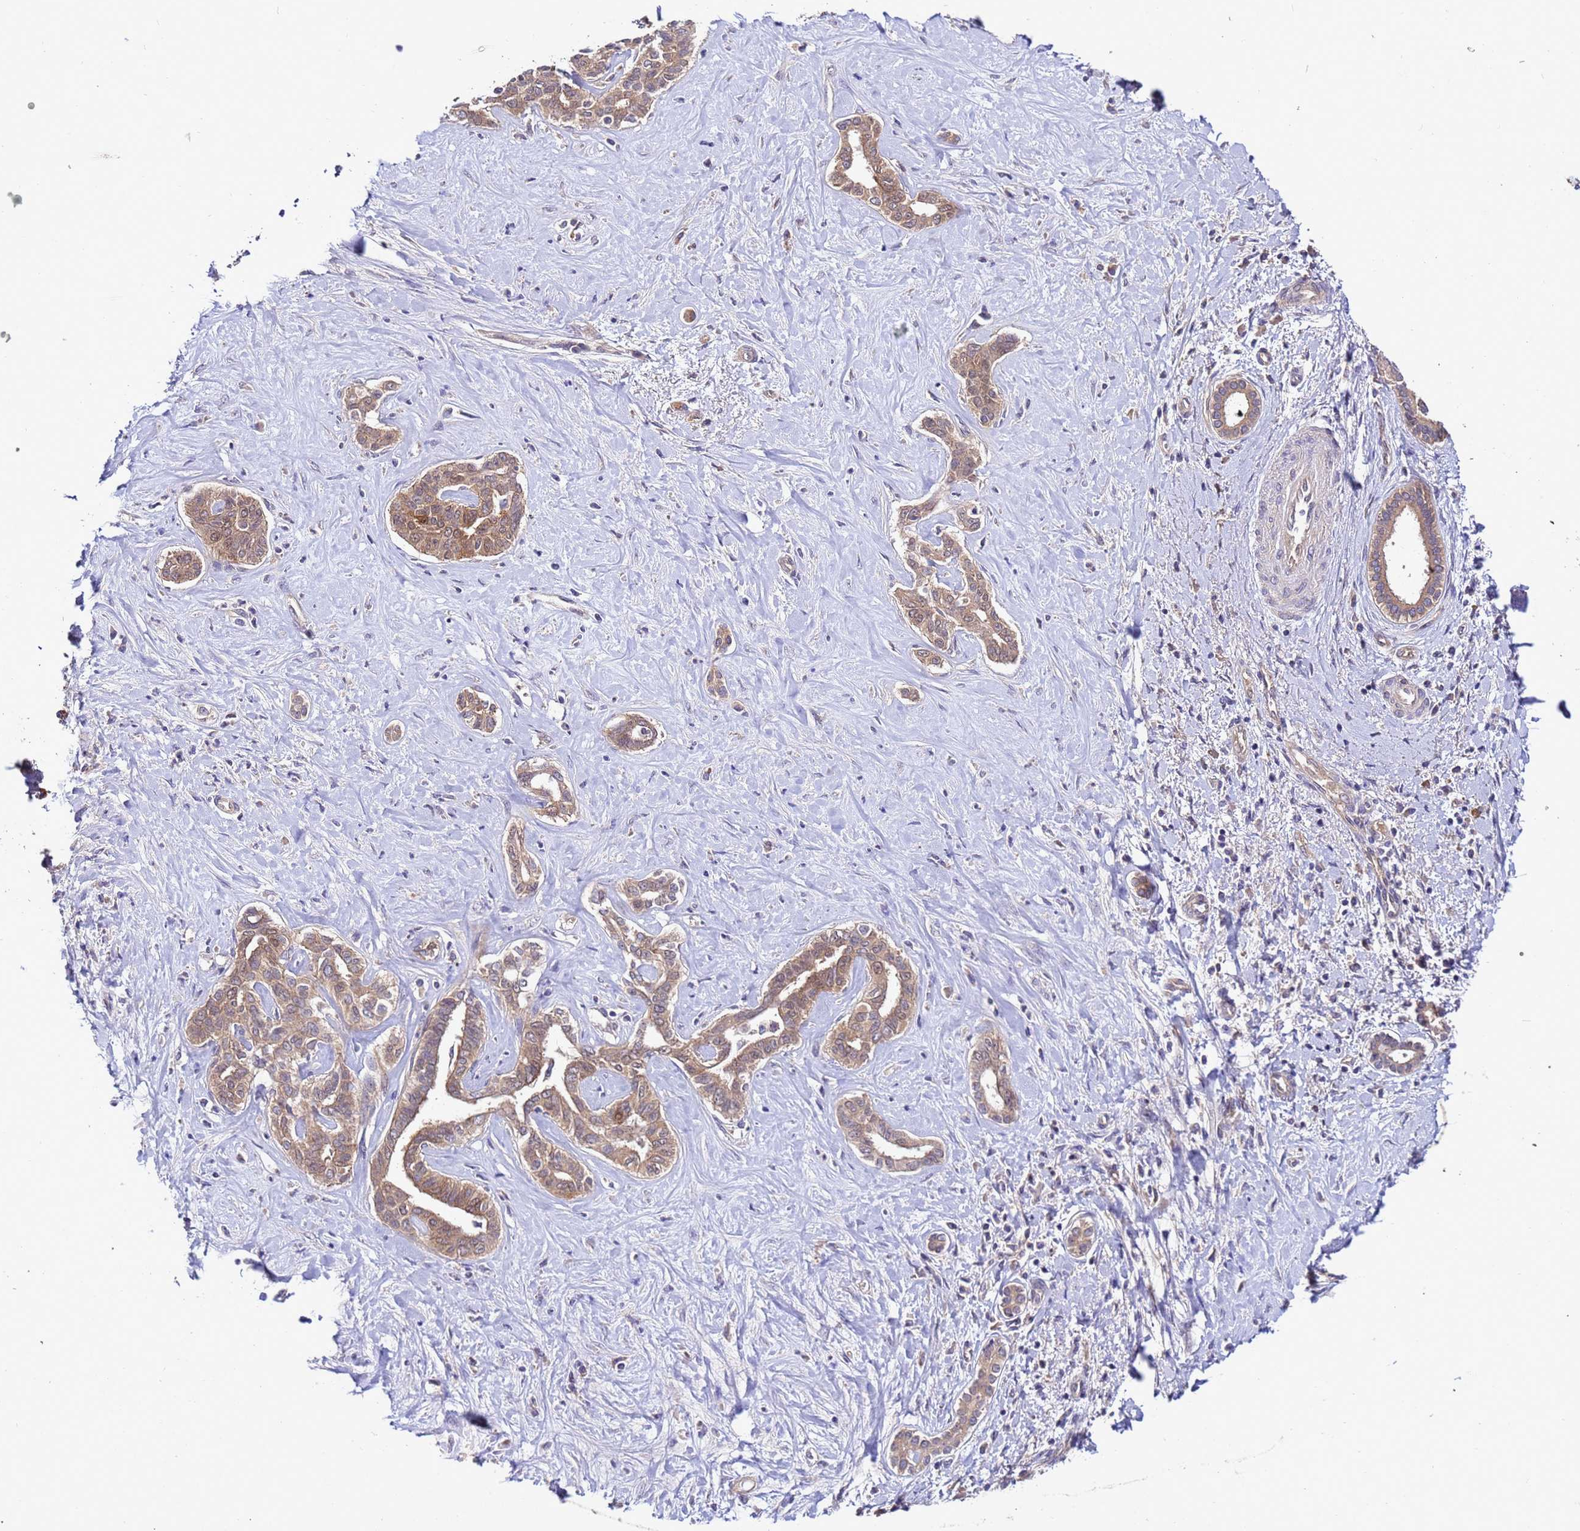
{"staining": {"intensity": "moderate", "quantity": ">75%", "location": "cytoplasmic/membranous"}, "tissue": "liver cancer", "cell_type": "Tumor cells", "image_type": "cancer", "snomed": [{"axis": "morphology", "description": "Cholangiocarcinoma"}, {"axis": "topography", "description": "Liver"}], "caption": "Tumor cells demonstrate medium levels of moderate cytoplasmic/membranous staining in about >75% of cells in liver cancer (cholangiocarcinoma). The protein is shown in brown color, while the nuclei are stained blue.", "gene": "GSPT2", "patient": {"sex": "female", "age": 77}}